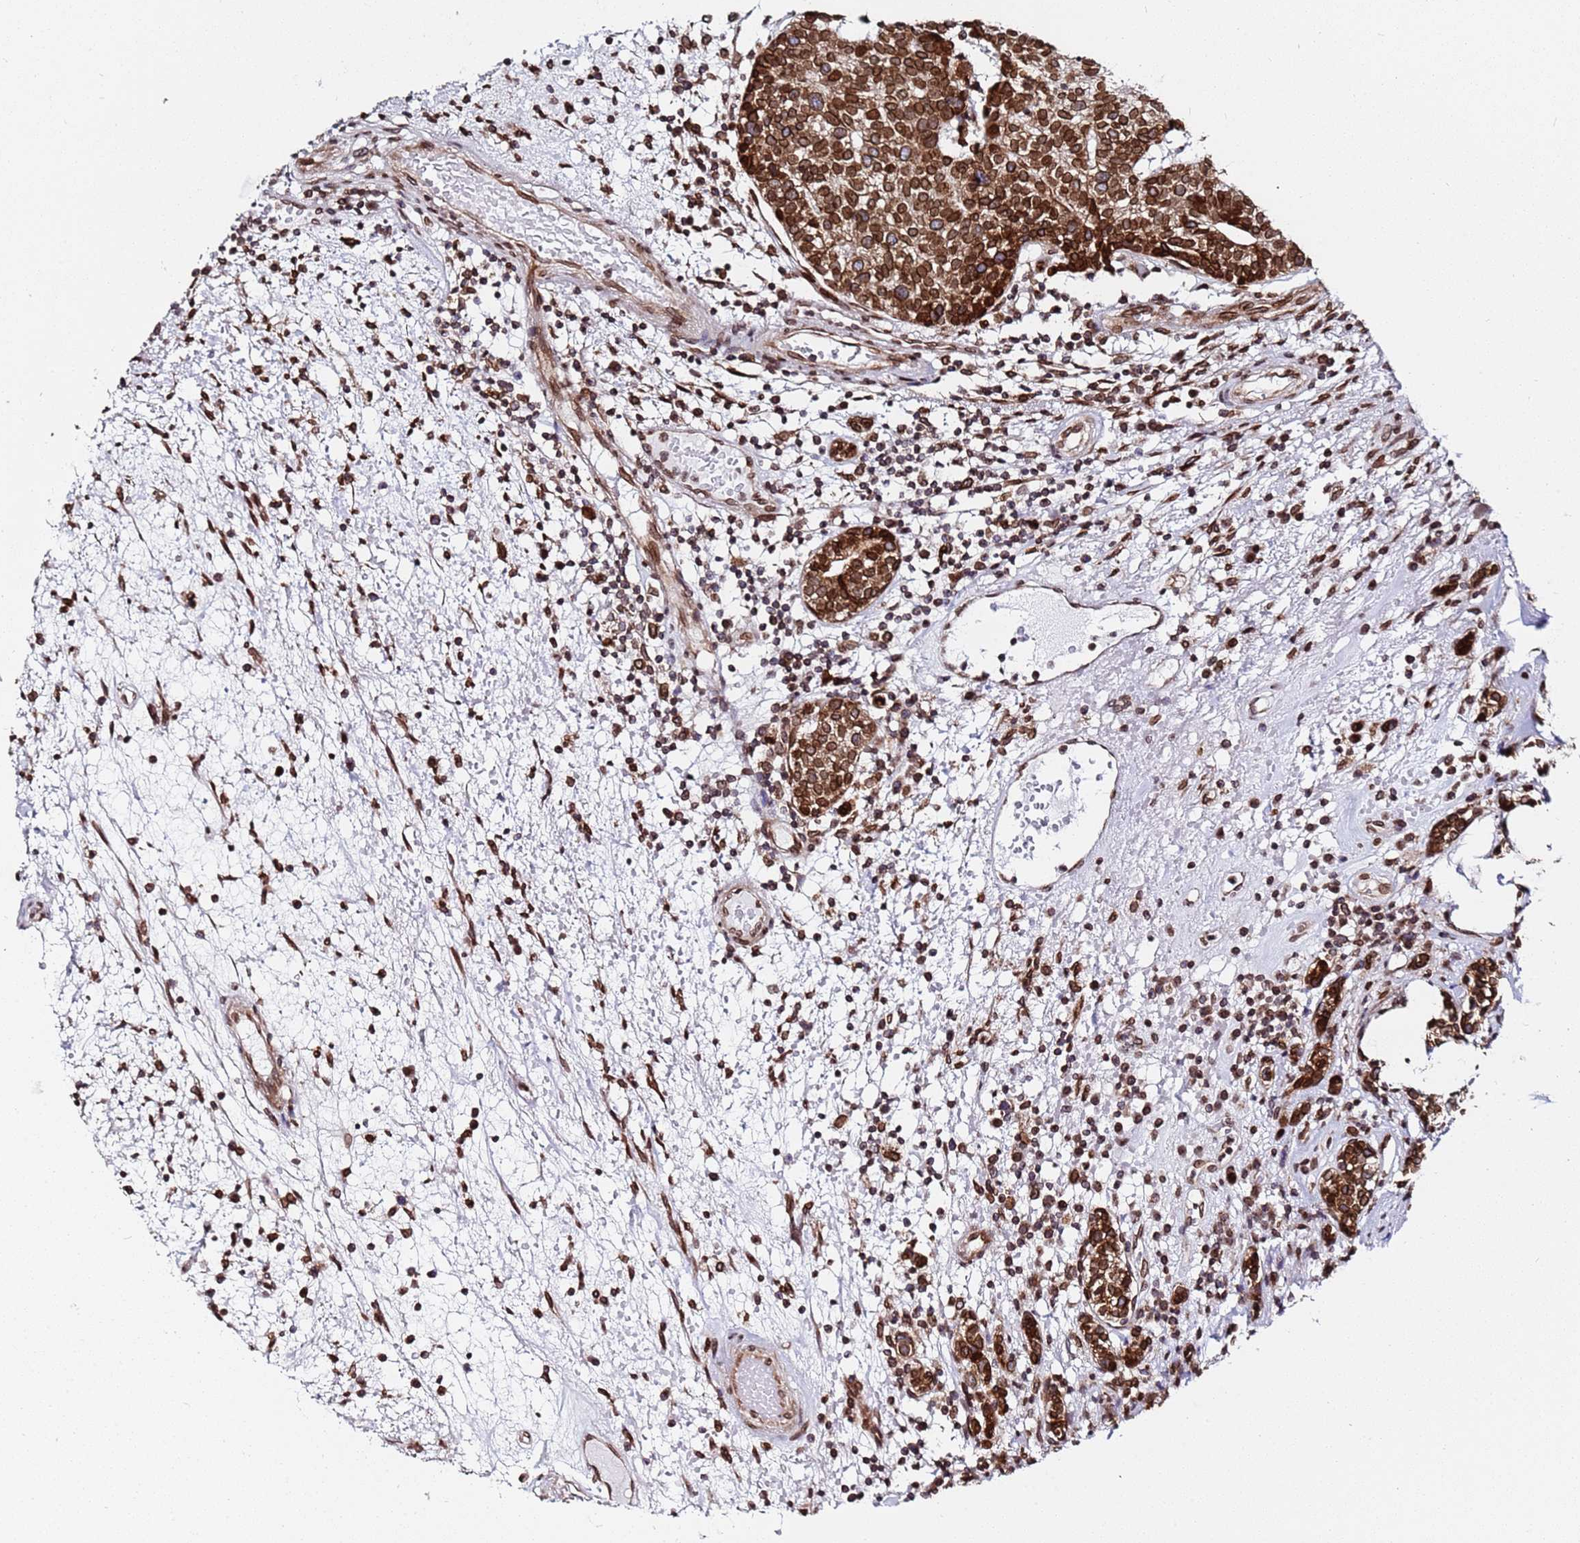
{"staining": {"intensity": "moderate", "quantity": ">75%", "location": "cytoplasmic/membranous,nuclear"}, "tissue": "head and neck cancer", "cell_type": "Tumor cells", "image_type": "cancer", "snomed": [{"axis": "morphology", "description": "Adenocarcinoma, NOS"}, {"axis": "topography", "description": "Salivary gland"}, {"axis": "topography", "description": "Head-Neck"}], "caption": "Immunohistochemical staining of human adenocarcinoma (head and neck) displays moderate cytoplasmic/membranous and nuclear protein staining in approximately >75% of tumor cells. (IHC, brightfield microscopy, high magnification).", "gene": "TOR1AIP1", "patient": {"sex": "female", "age": 65}}